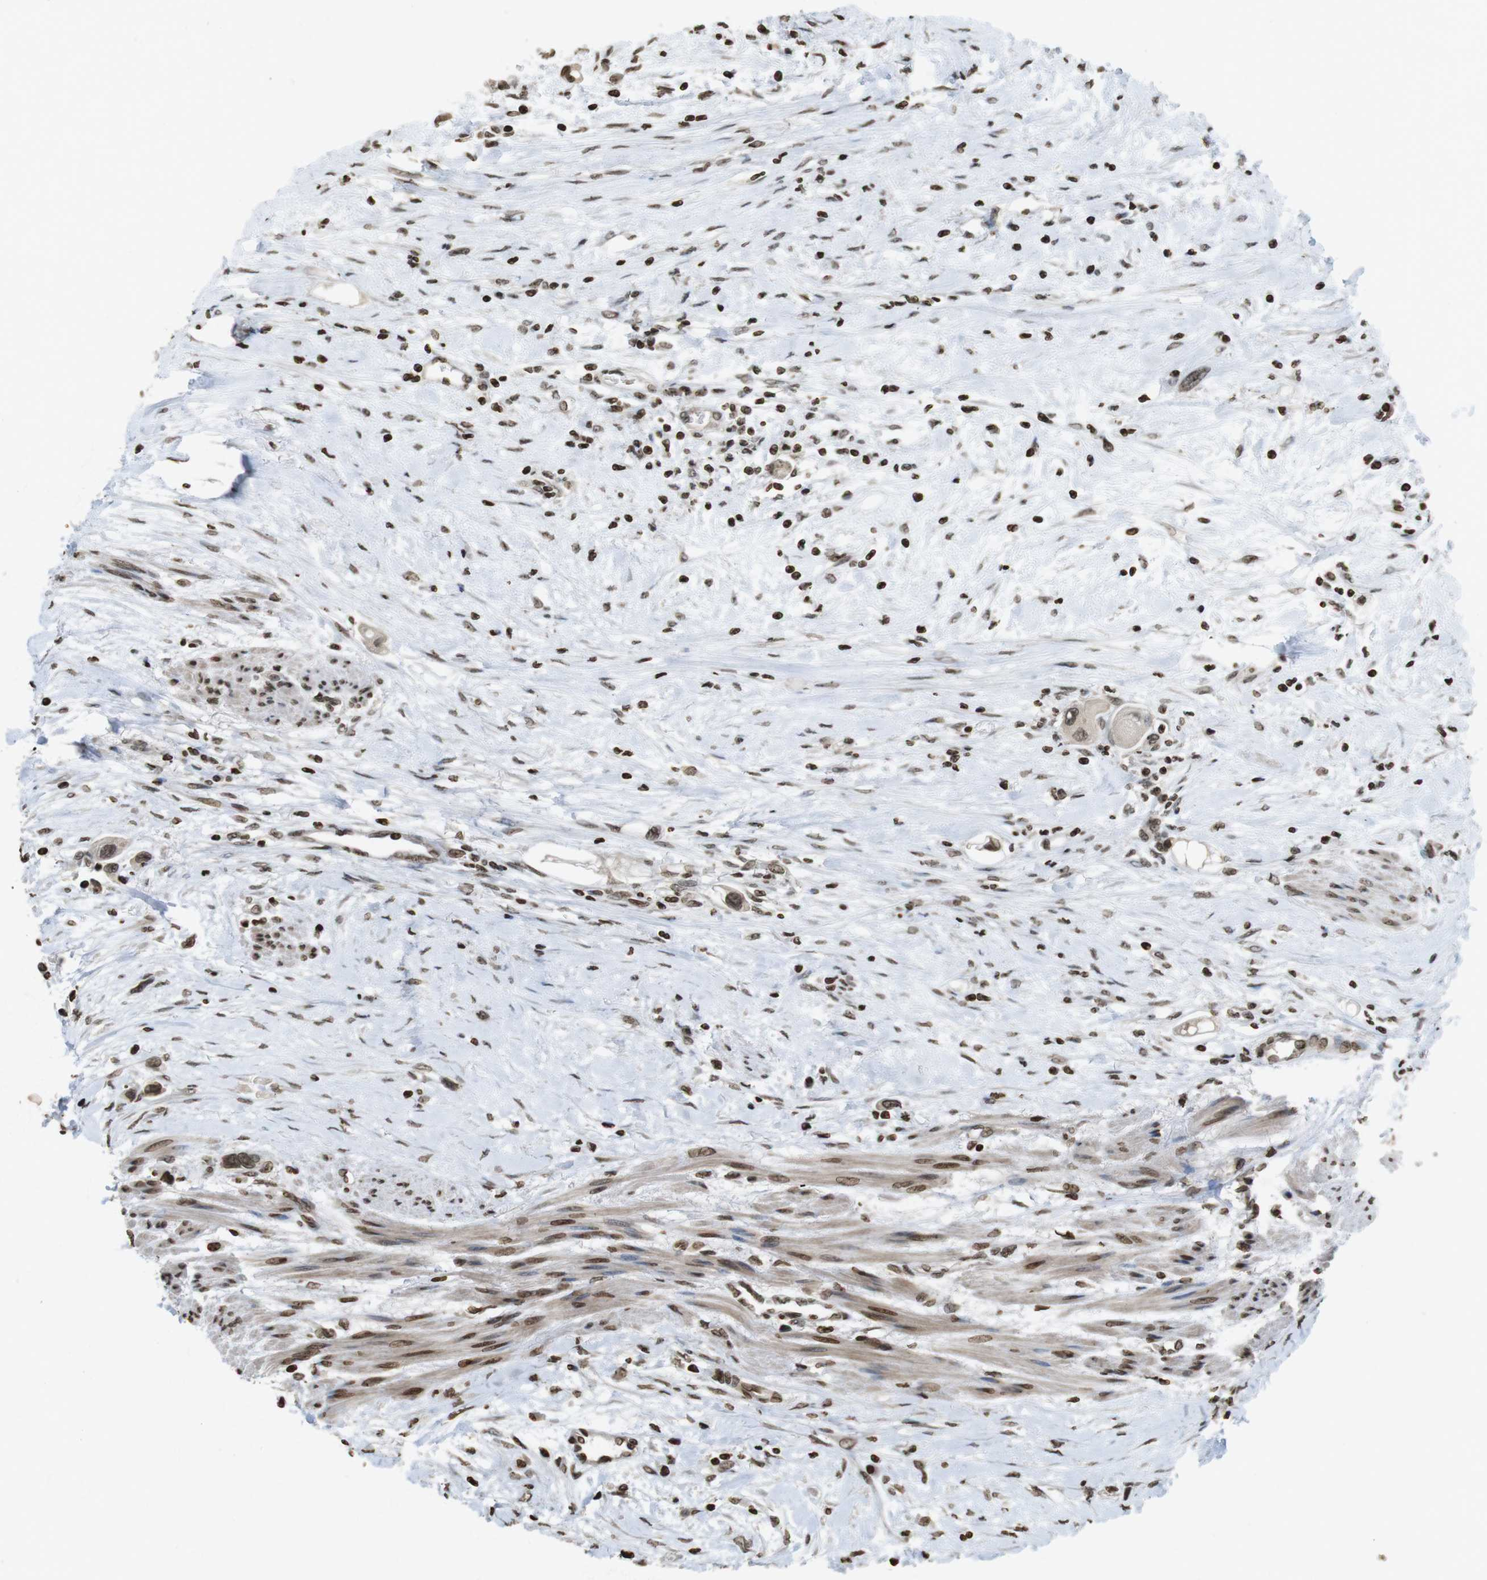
{"staining": {"intensity": "moderate", "quantity": ">75%", "location": "nuclear"}, "tissue": "urothelial cancer", "cell_type": "Tumor cells", "image_type": "cancer", "snomed": [{"axis": "morphology", "description": "Urothelial carcinoma, High grade"}, {"axis": "topography", "description": "Urinary bladder"}], "caption": "Immunohistochemistry (IHC) photomicrograph of human urothelial cancer stained for a protein (brown), which demonstrates medium levels of moderate nuclear staining in approximately >75% of tumor cells.", "gene": "FOXA3", "patient": {"sex": "female", "age": 56}}